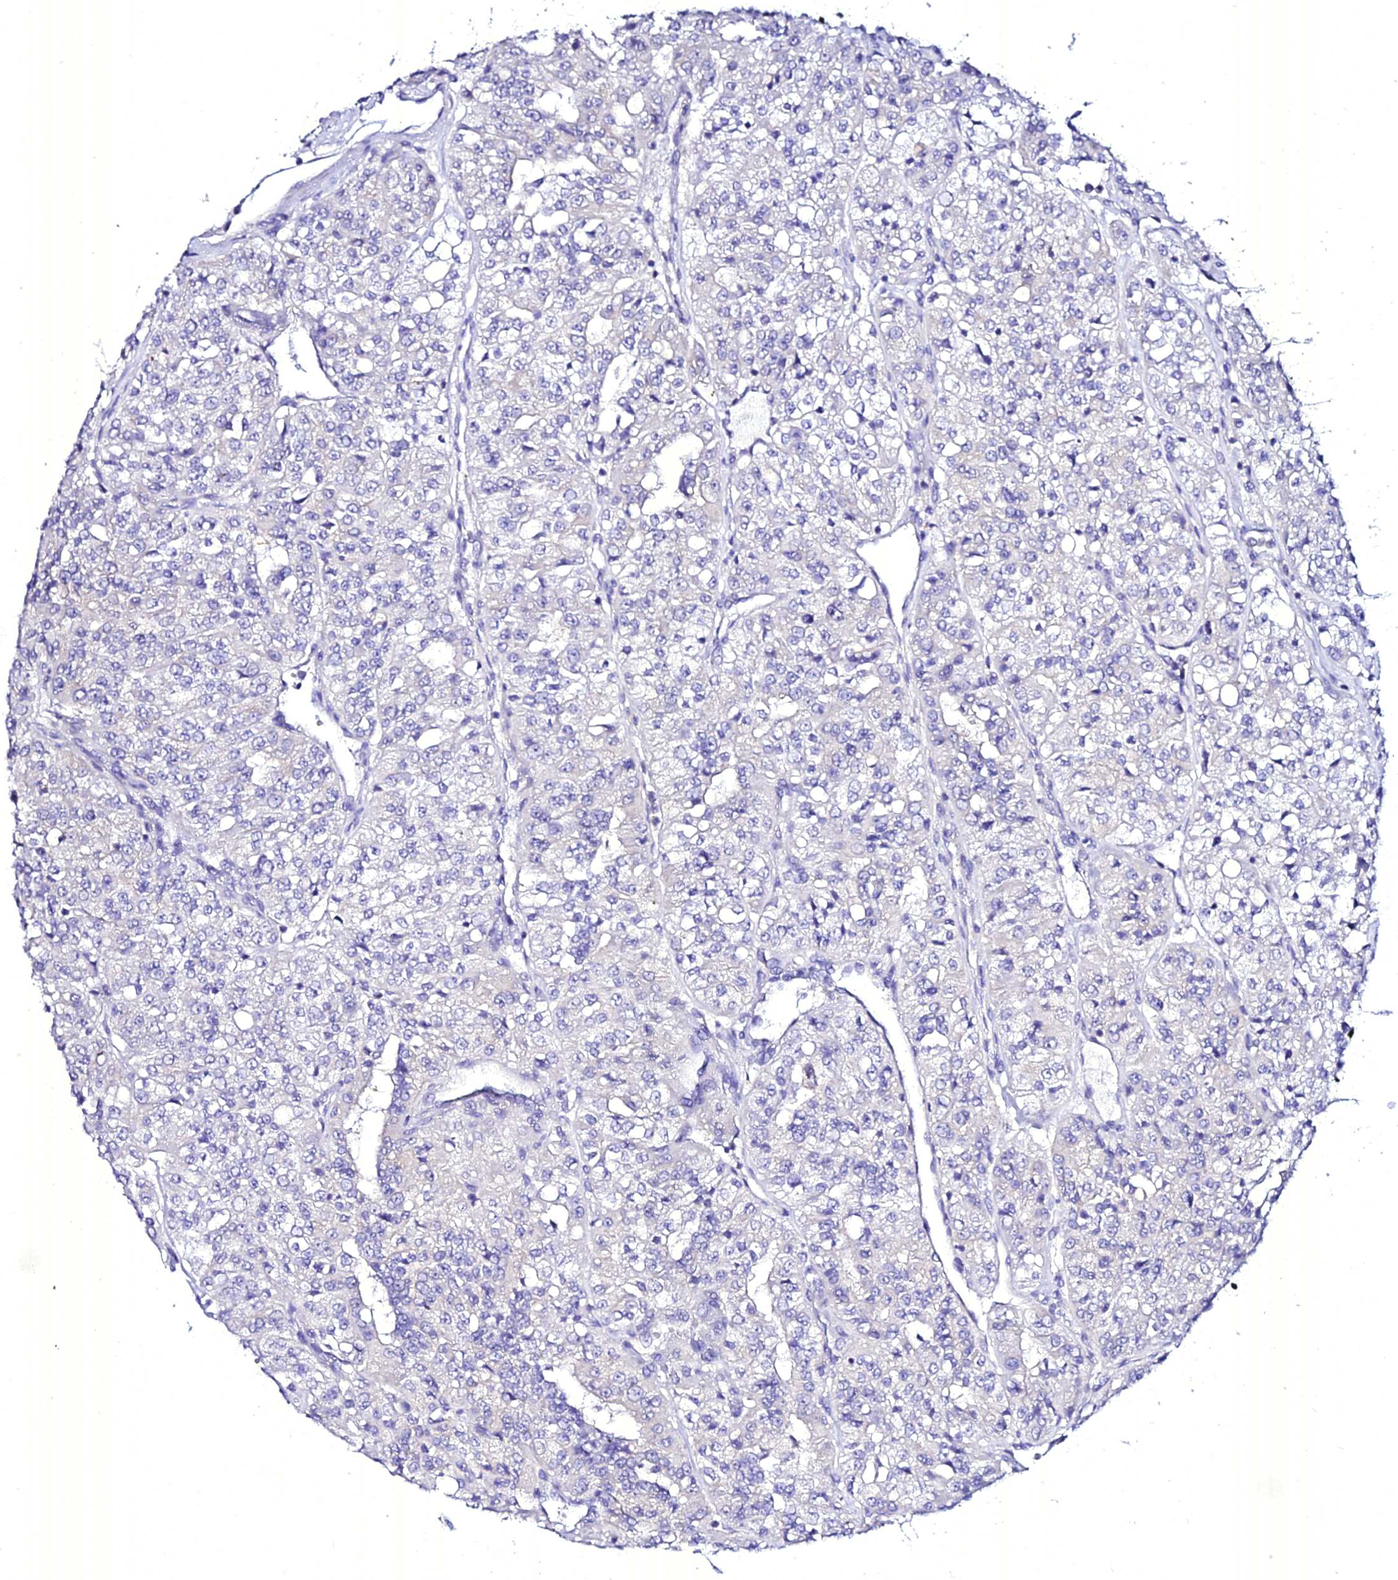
{"staining": {"intensity": "negative", "quantity": "none", "location": "none"}, "tissue": "renal cancer", "cell_type": "Tumor cells", "image_type": "cancer", "snomed": [{"axis": "morphology", "description": "Adenocarcinoma, NOS"}, {"axis": "topography", "description": "Kidney"}], "caption": "Renal cancer (adenocarcinoma) was stained to show a protein in brown. There is no significant staining in tumor cells. (DAB IHC visualized using brightfield microscopy, high magnification).", "gene": "ATG16L2", "patient": {"sex": "female", "age": 63}}